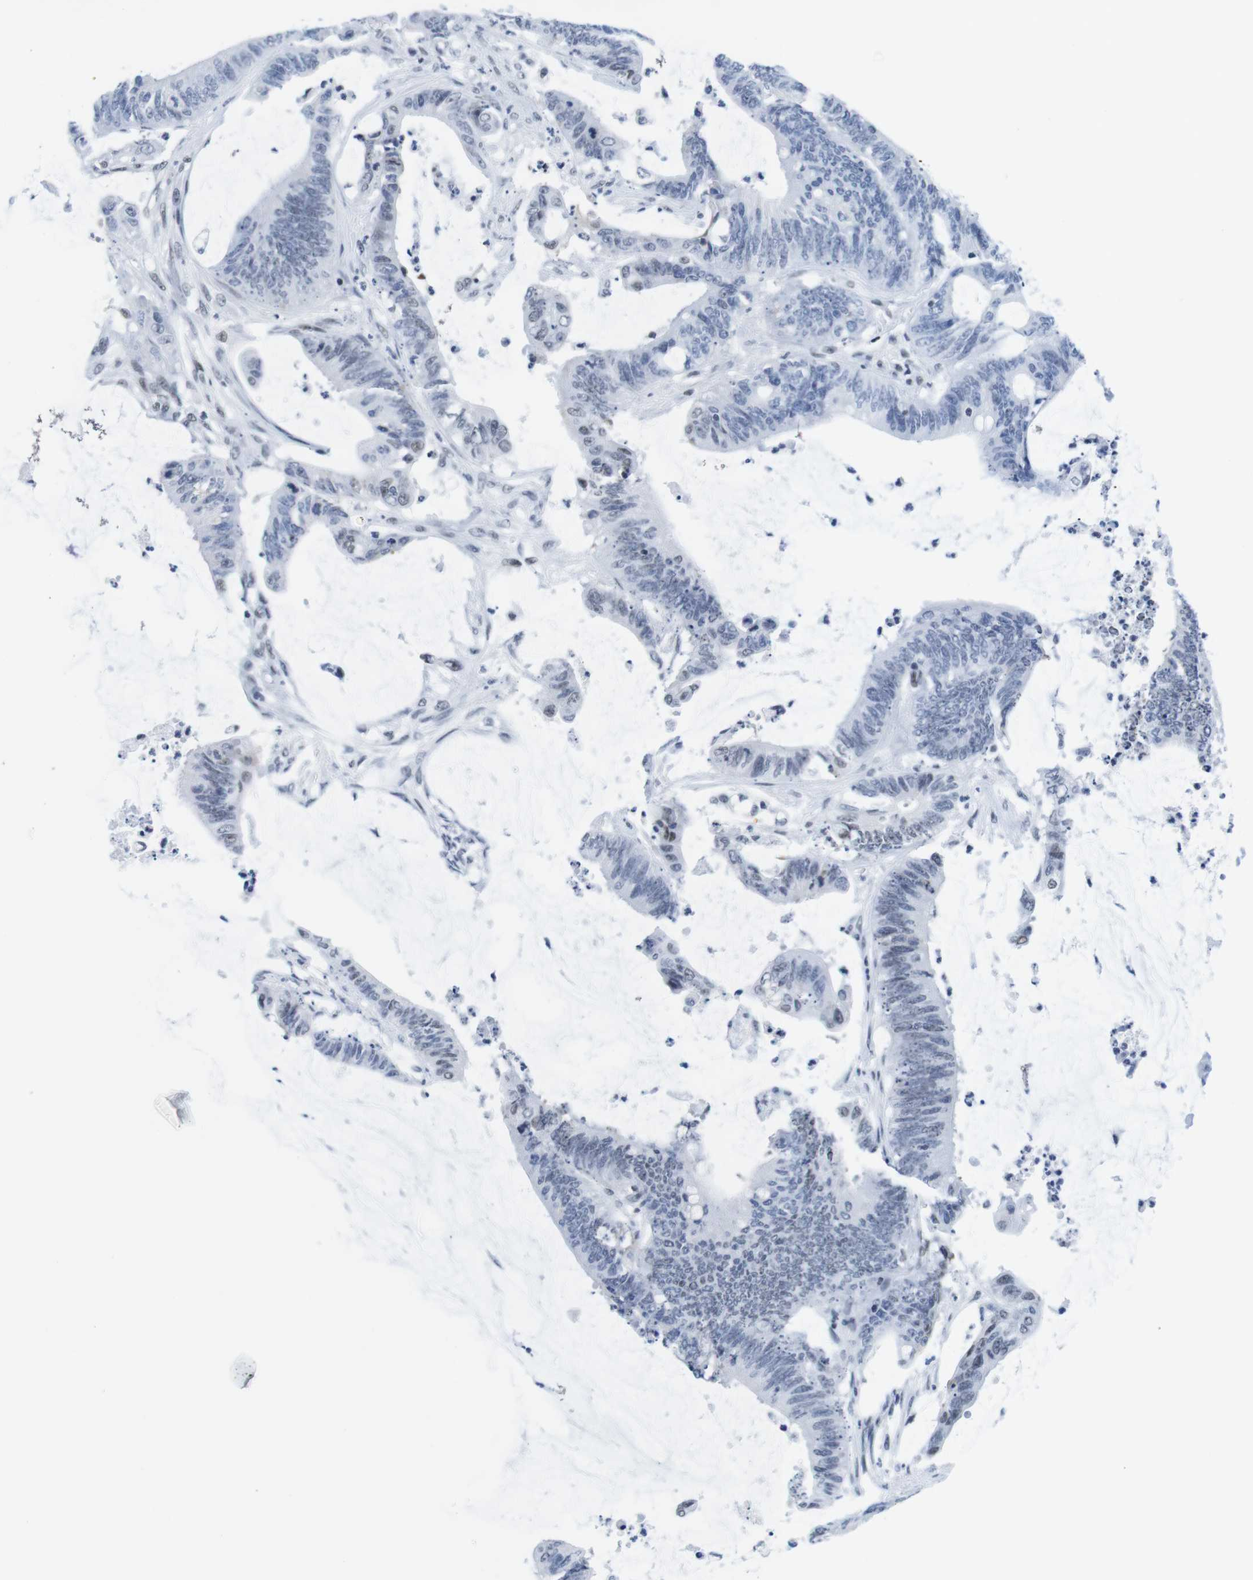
{"staining": {"intensity": "weak", "quantity": "<25%", "location": "nuclear"}, "tissue": "colorectal cancer", "cell_type": "Tumor cells", "image_type": "cancer", "snomed": [{"axis": "morphology", "description": "Adenocarcinoma, NOS"}, {"axis": "topography", "description": "Rectum"}], "caption": "Colorectal cancer stained for a protein using immunohistochemistry (IHC) exhibits no staining tumor cells.", "gene": "IFI16", "patient": {"sex": "female", "age": 66}}